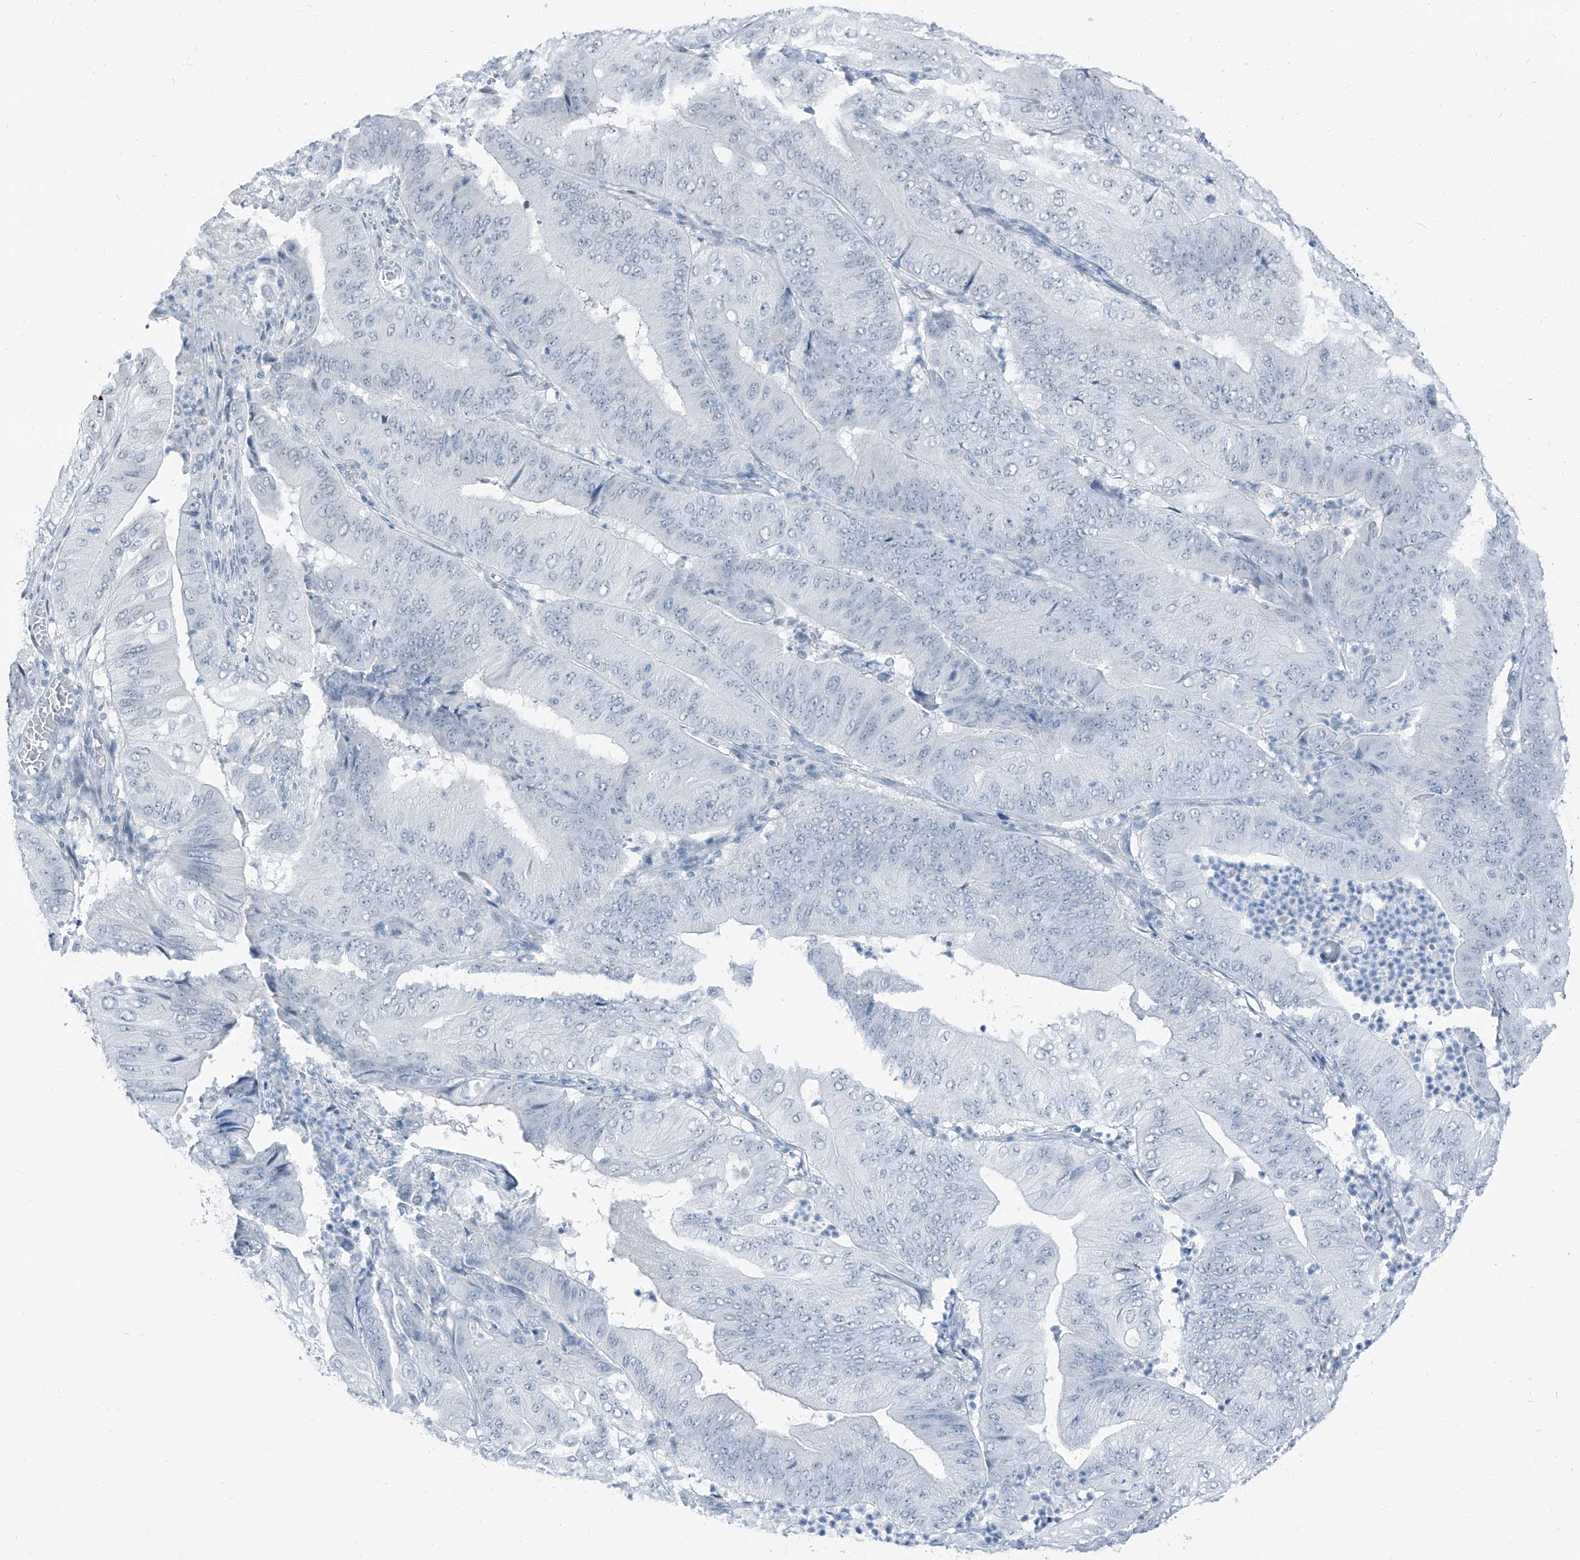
{"staining": {"intensity": "negative", "quantity": "none", "location": "none"}, "tissue": "pancreatic cancer", "cell_type": "Tumor cells", "image_type": "cancer", "snomed": [{"axis": "morphology", "description": "Adenocarcinoma, NOS"}, {"axis": "topography", "description": "Pancreas"}], "caption": "This is a micrograph of IHC staining of pancreatic cancer (adenocarcinoma), which shows no staining in tumor cells. Brightfield microscopy of immunohistochemistry stained with DAB (3,3'-diaminobenzidine) (brown) and hematoxylin (blue), captured at high magnification.", "gene": "RGN", "patient": {"sex": "female", "age": 77}}